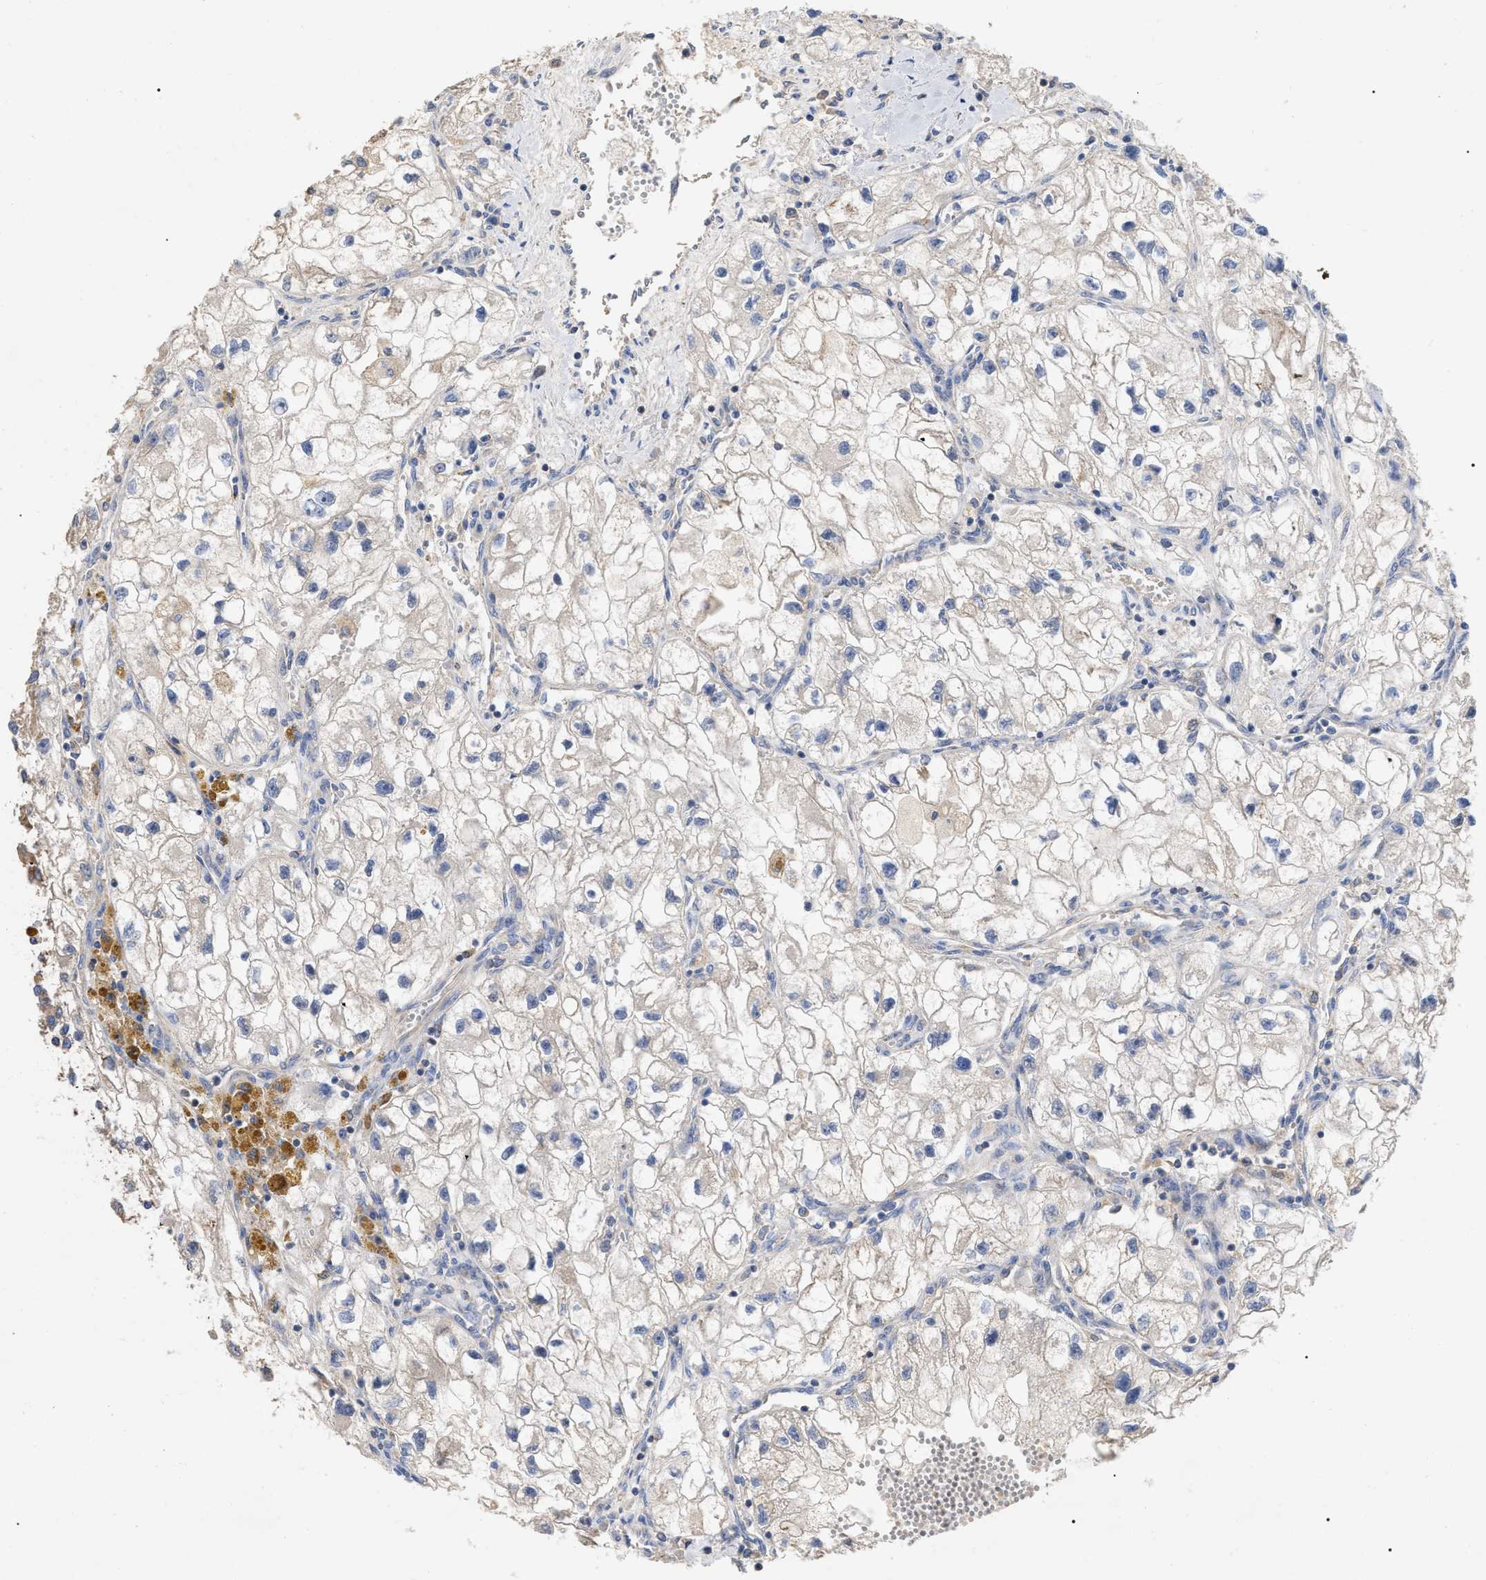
{"staining": {"intensity": "weak", "quantity": "<25%", "location": "cytoplasmic/membranous"}, "tissue": "renal cancer", "cell_type": "Tumor cells", "image_type": "cancer", "snomed": [{"axis": "morphology", "description": "Adenocarcinoma, NOS"}, {"axis": "topography", "description": "Kidney"}], "caption": "Immunohistochemistry (IHC) histopathology image of renal cancer (adenocarcinoma) stained for a protein (brown), which demonstrates no positivity in tumor cells.", "gene": "RAP1GDS1", "patient": {"sex": "female", "age": 70}}